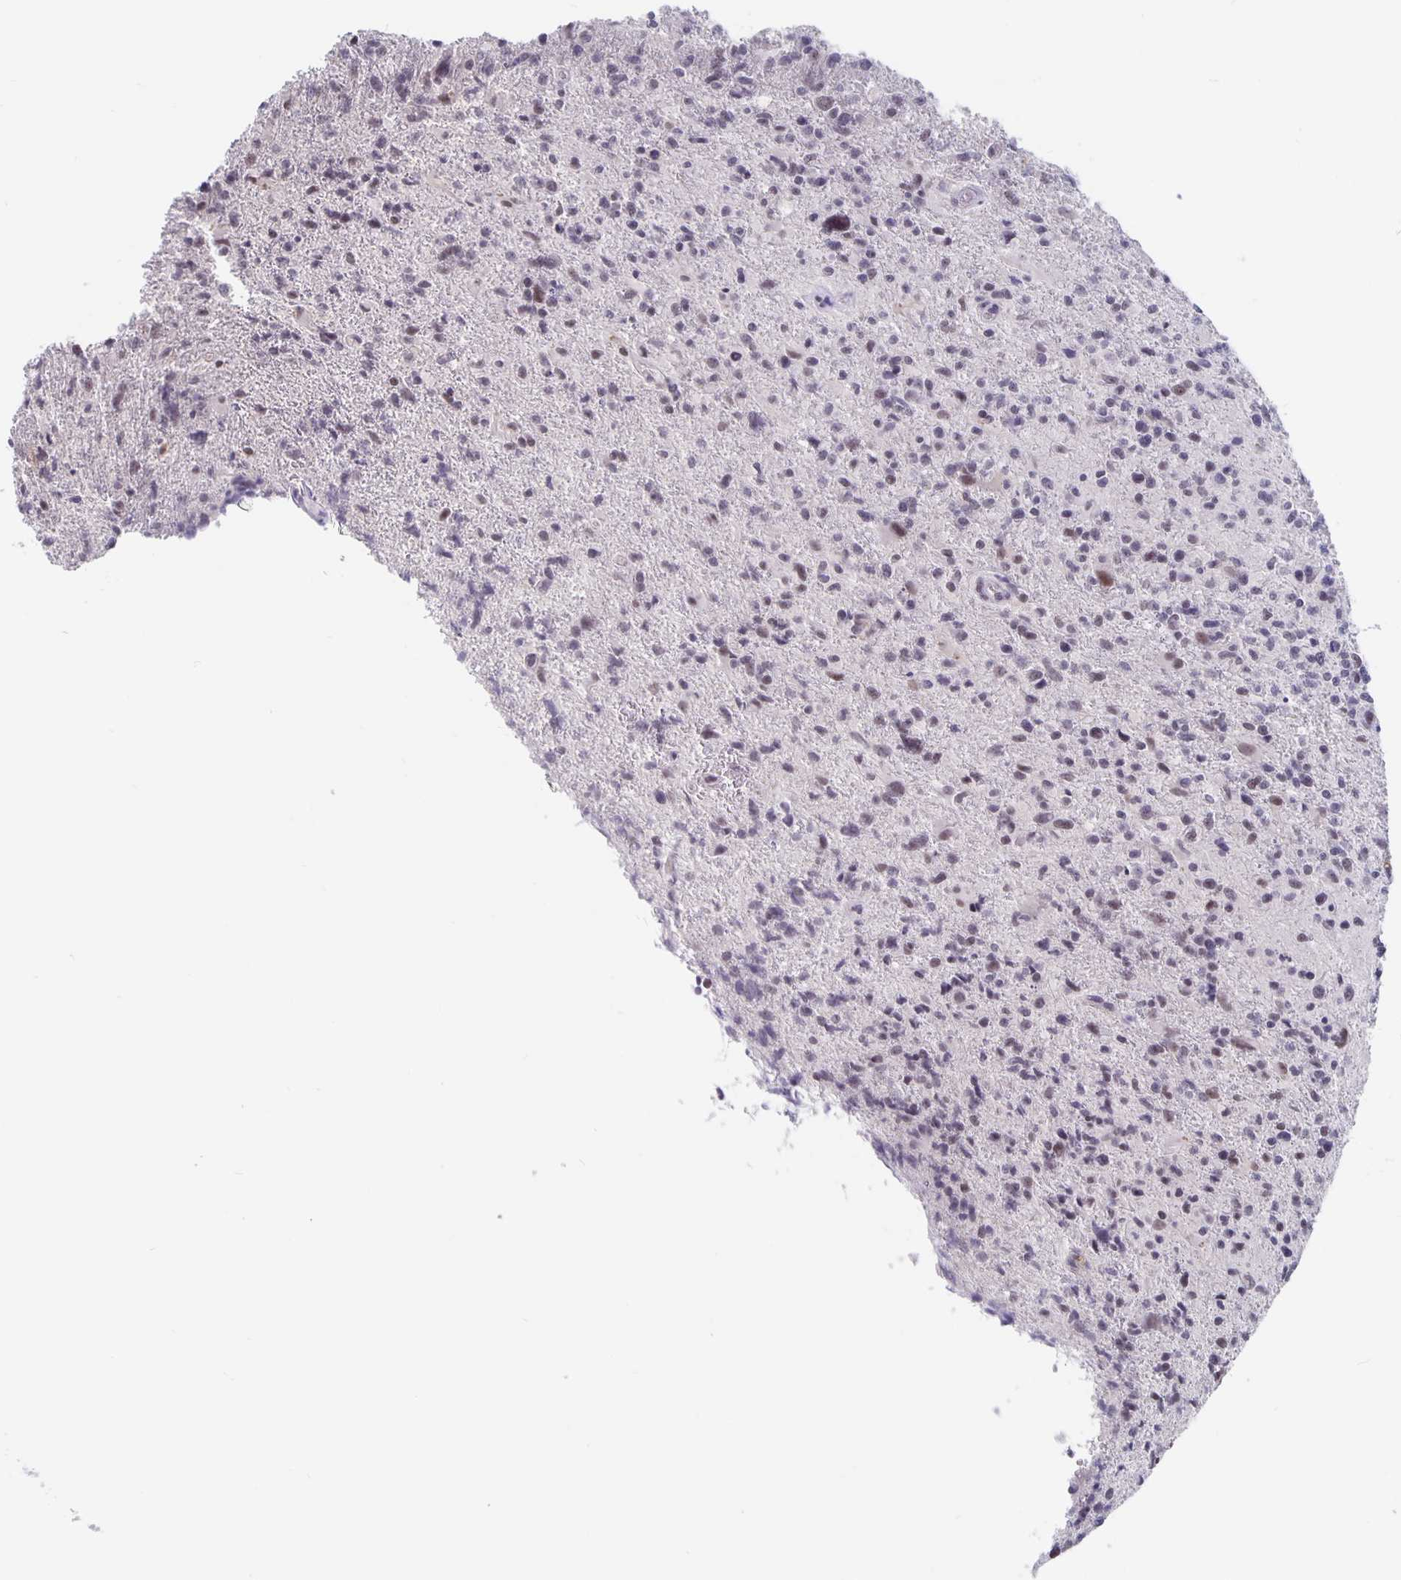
{"staining": {"intensity": "weak", "quantity": "<25%", "location": "nuclear"}, "tissue": "glioma", "cell_type": "Tumor cells", "image_type": "cancer", "snomed": [{"axis": "morphology", "description": "Glioma, malignant, High grade"}, {"axis": "topography", "description": "Brain"}], "caption": "Tumor cells show no significant expression in glioma. Brightfield microscopy of immunohistochemistry stained with DAB (3,3'-diaminobenzidine) (brown) and hematoxylin (blue), captured at high magnification.", "gene": "ZNF691", "patient": {"sex": "male", "age": 63}}